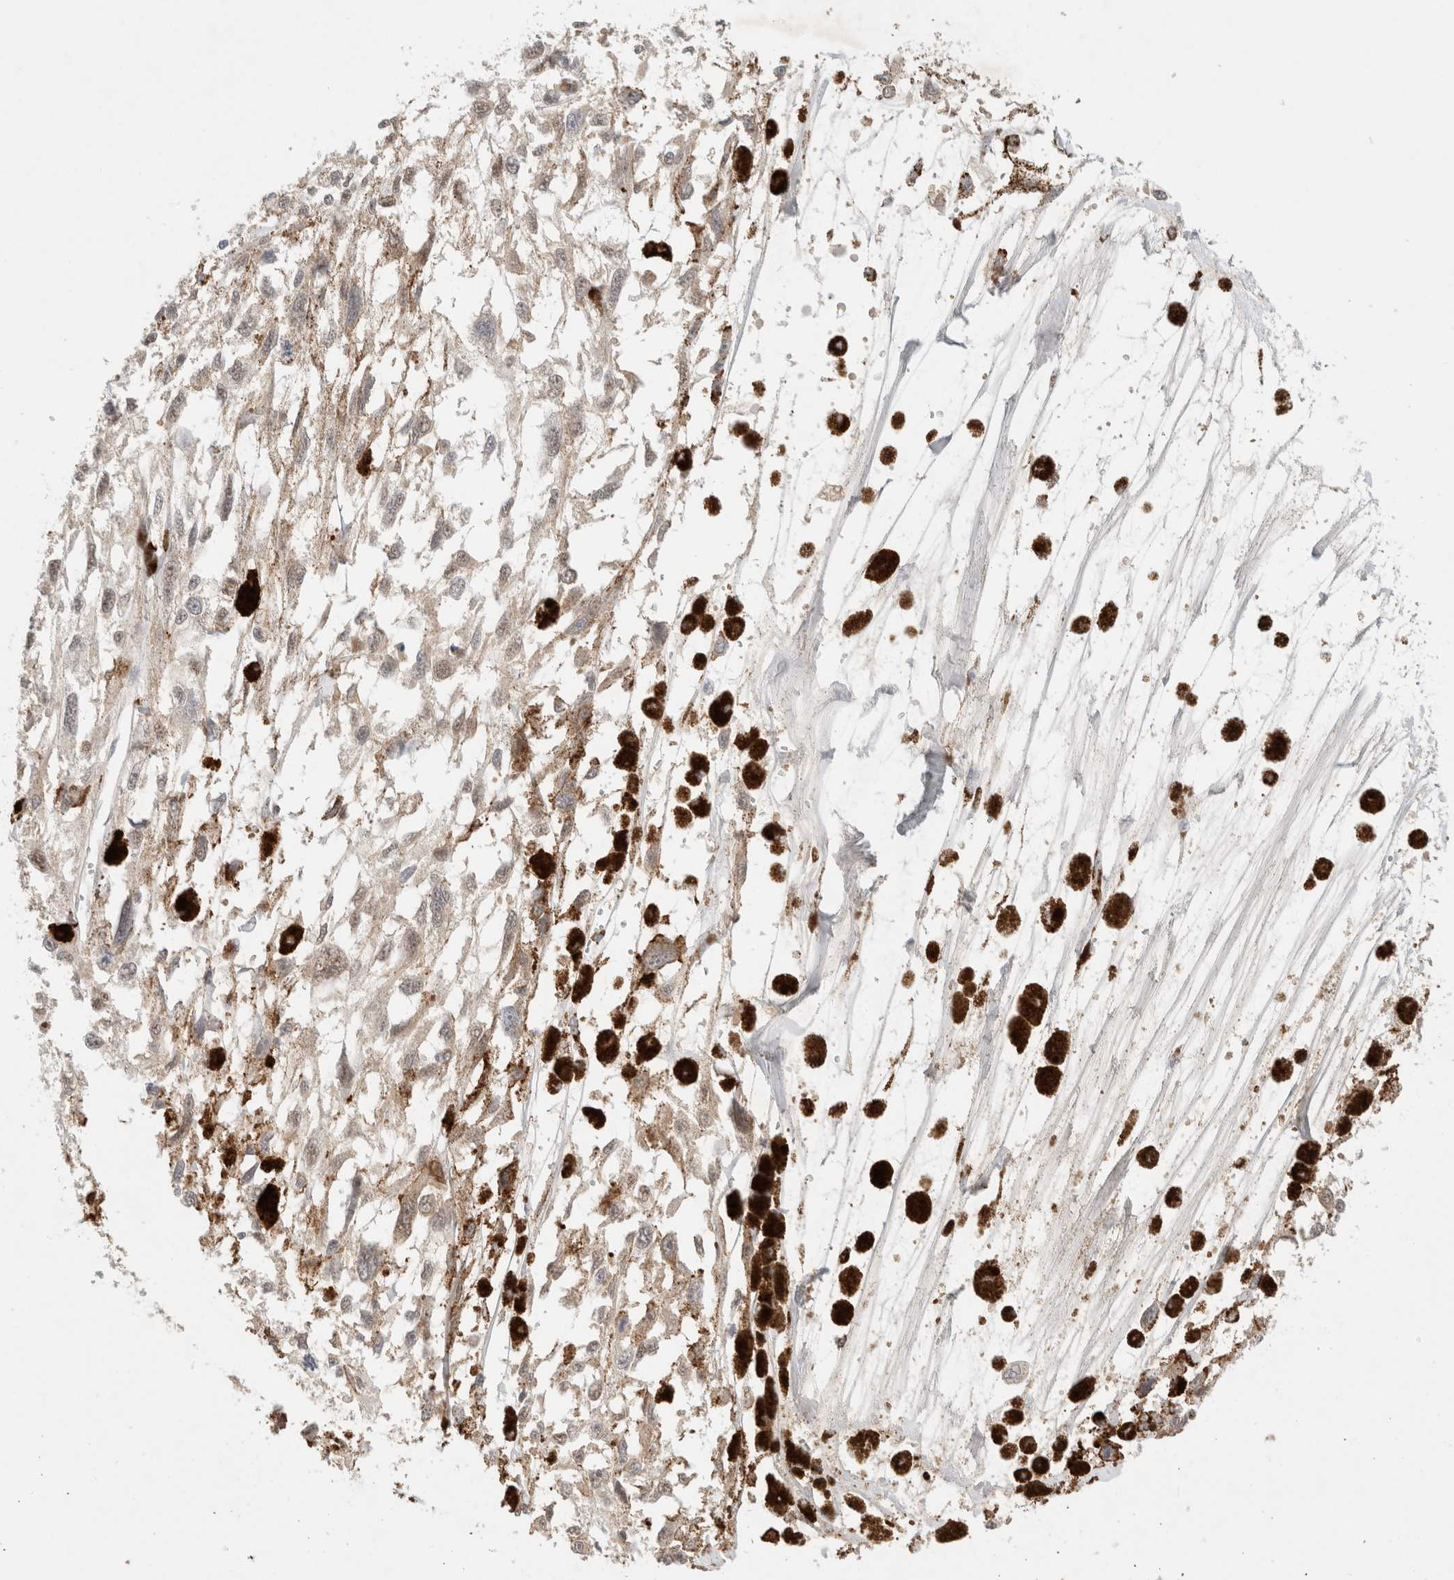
{"staining": {"intensity": "negative", "quantity": "none", "location": "none"}, "tissue": "melanoma", "cell_type": "Tumor cells", "image_type": "cancer", "snomed": [{"axis": "morphology", "description": "Malignant melanoma, Metastatic site"}, {"axis": "topography", "description": "Lymph node"}], "caption": "Photomicrograph shows no significant protein expression in tumor cells of malignant melanoma (metastatic site). (DAB (3,3'-diaminobenzidine) immunohistochemistry (IHC), high magnification).", "gene": "MRM3", "patient": {"sex": "male", "age": 59}}